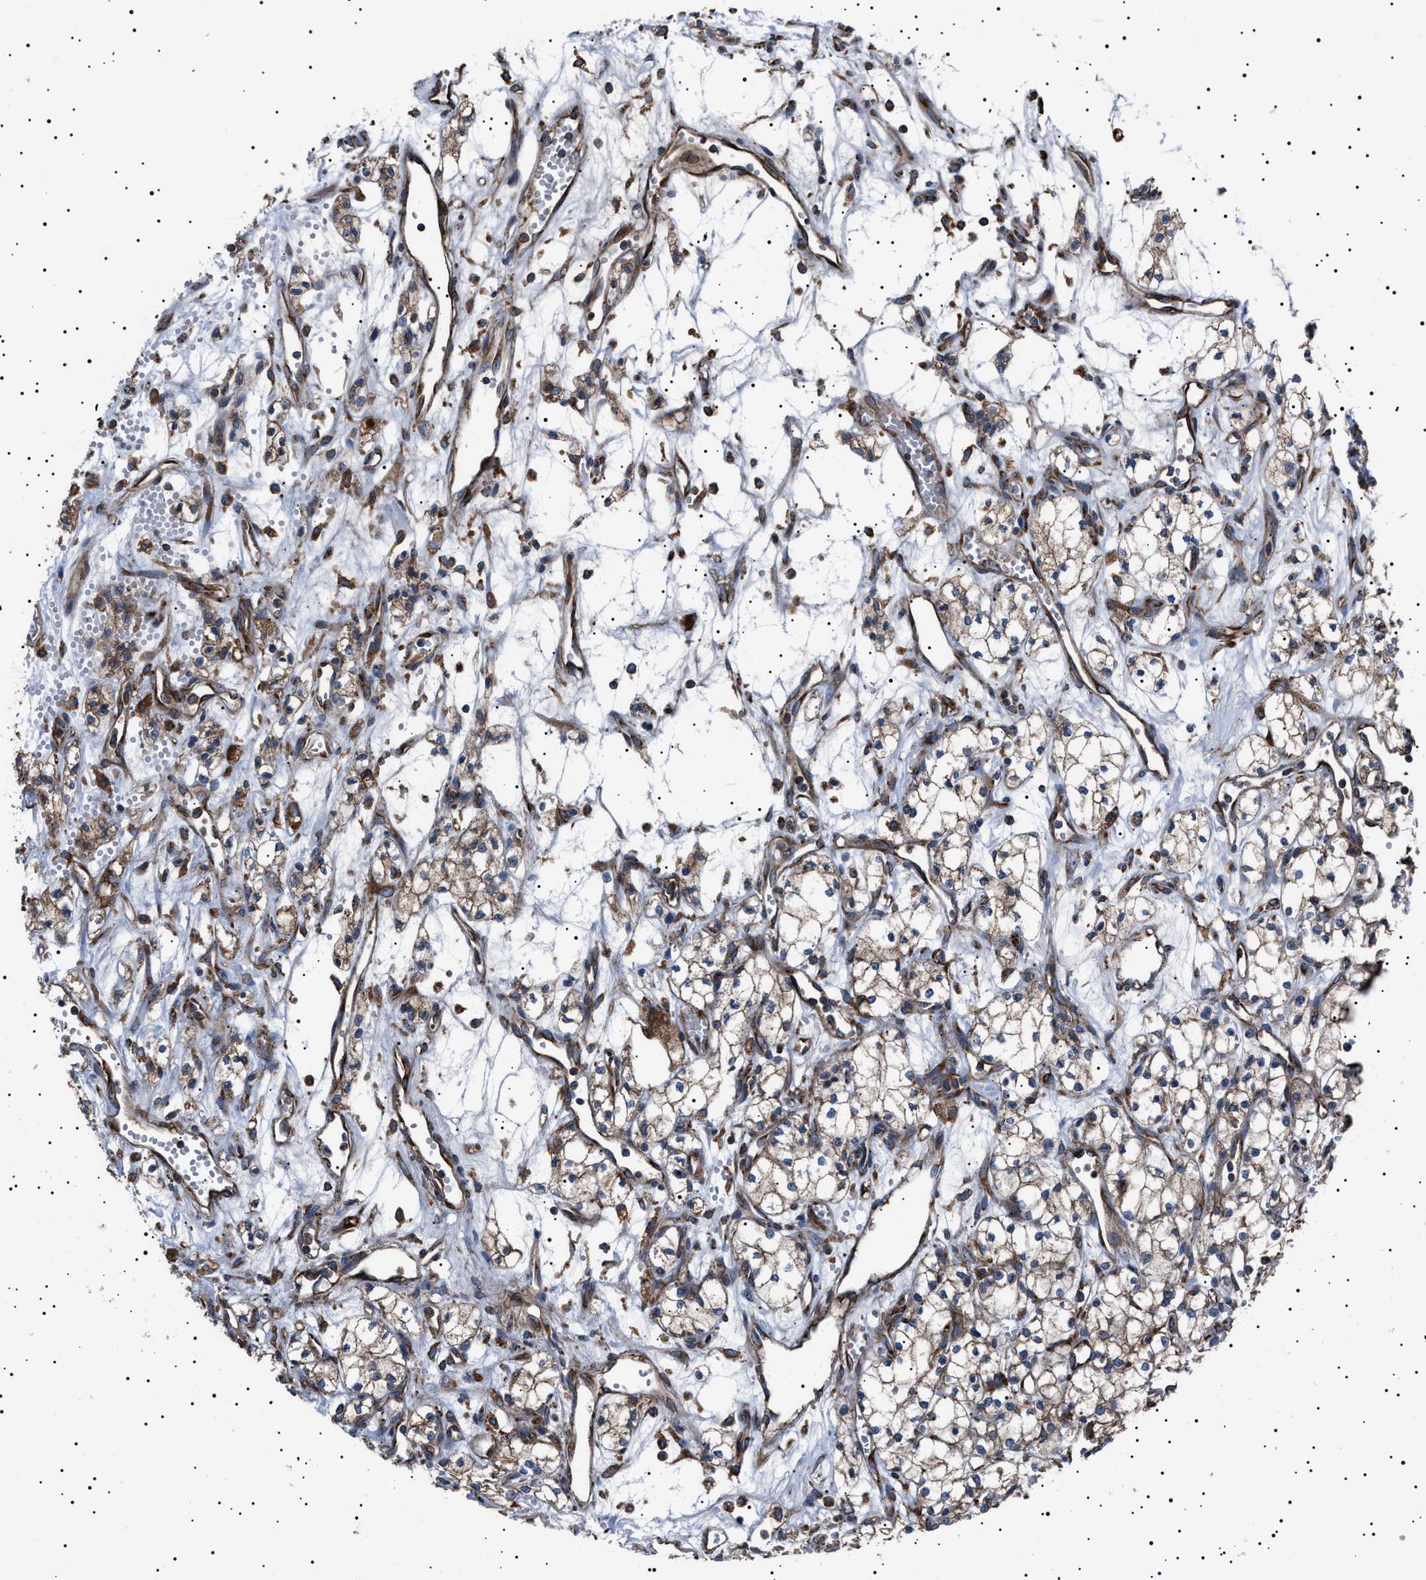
{"staining": {"intensity": "weak", "quantity": ">75%", "location": "cytoplasmic/membranous"}, "tissue": "renal cancer", "cell_type": "Tumor cells", "image_type": "cancer", "snomed": [{"axis": "morphology", "description": "Adenocarcinoma, NOS"}, {"axis": "topography", "description": "Kidney"}], "caption": "Protein staining exhibits weak cytoplasmic/membranous positivity in approximately >75% of tumor cells in renal cancer.", "gene": "TOP1MT", "patient": {"sex": "male", "age": 59}}